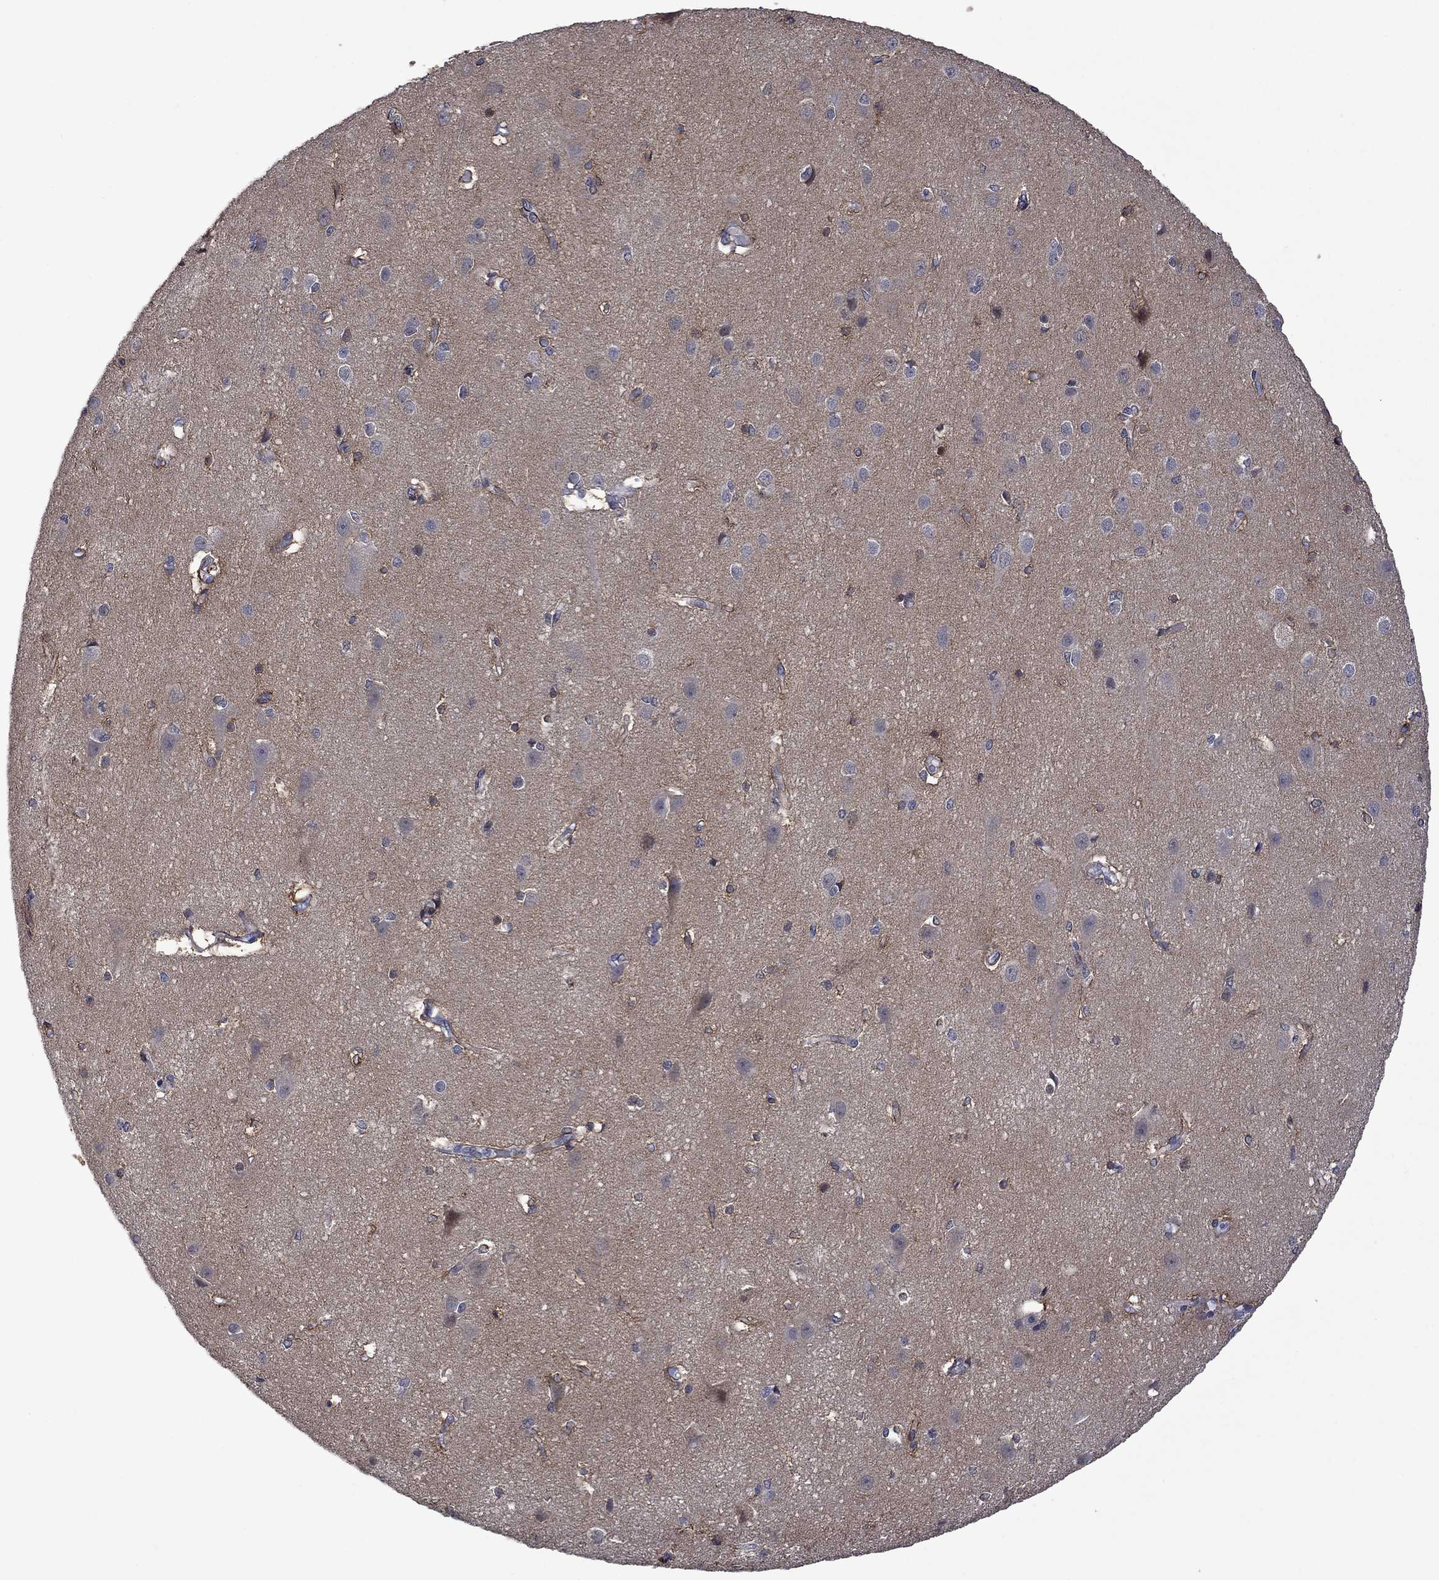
{"staining": {"intensity": "weak", "quantity": "25%-75%", "location": "cytoplasmic/membranous"}, "tissue": "cerebral cortex", "cell_type": "Endothelial cells", "image_type": "normal", "snomed": [{"axis": "morphology", "description": "Normal tissue, NOS"}, {"axis": "topography", "description": "Cerebral cortex"}], "caption": "Cerebral cortex stained with DAB (3,3'-diaminobenzidine) immunohistochemistry (IHC) displays low levels of weak cytoplasmic/membranous positivity in about 25%-75% of endothelial cells.", "gene": "PHKA1", "patient": {"sex": "male", "age": 37}}